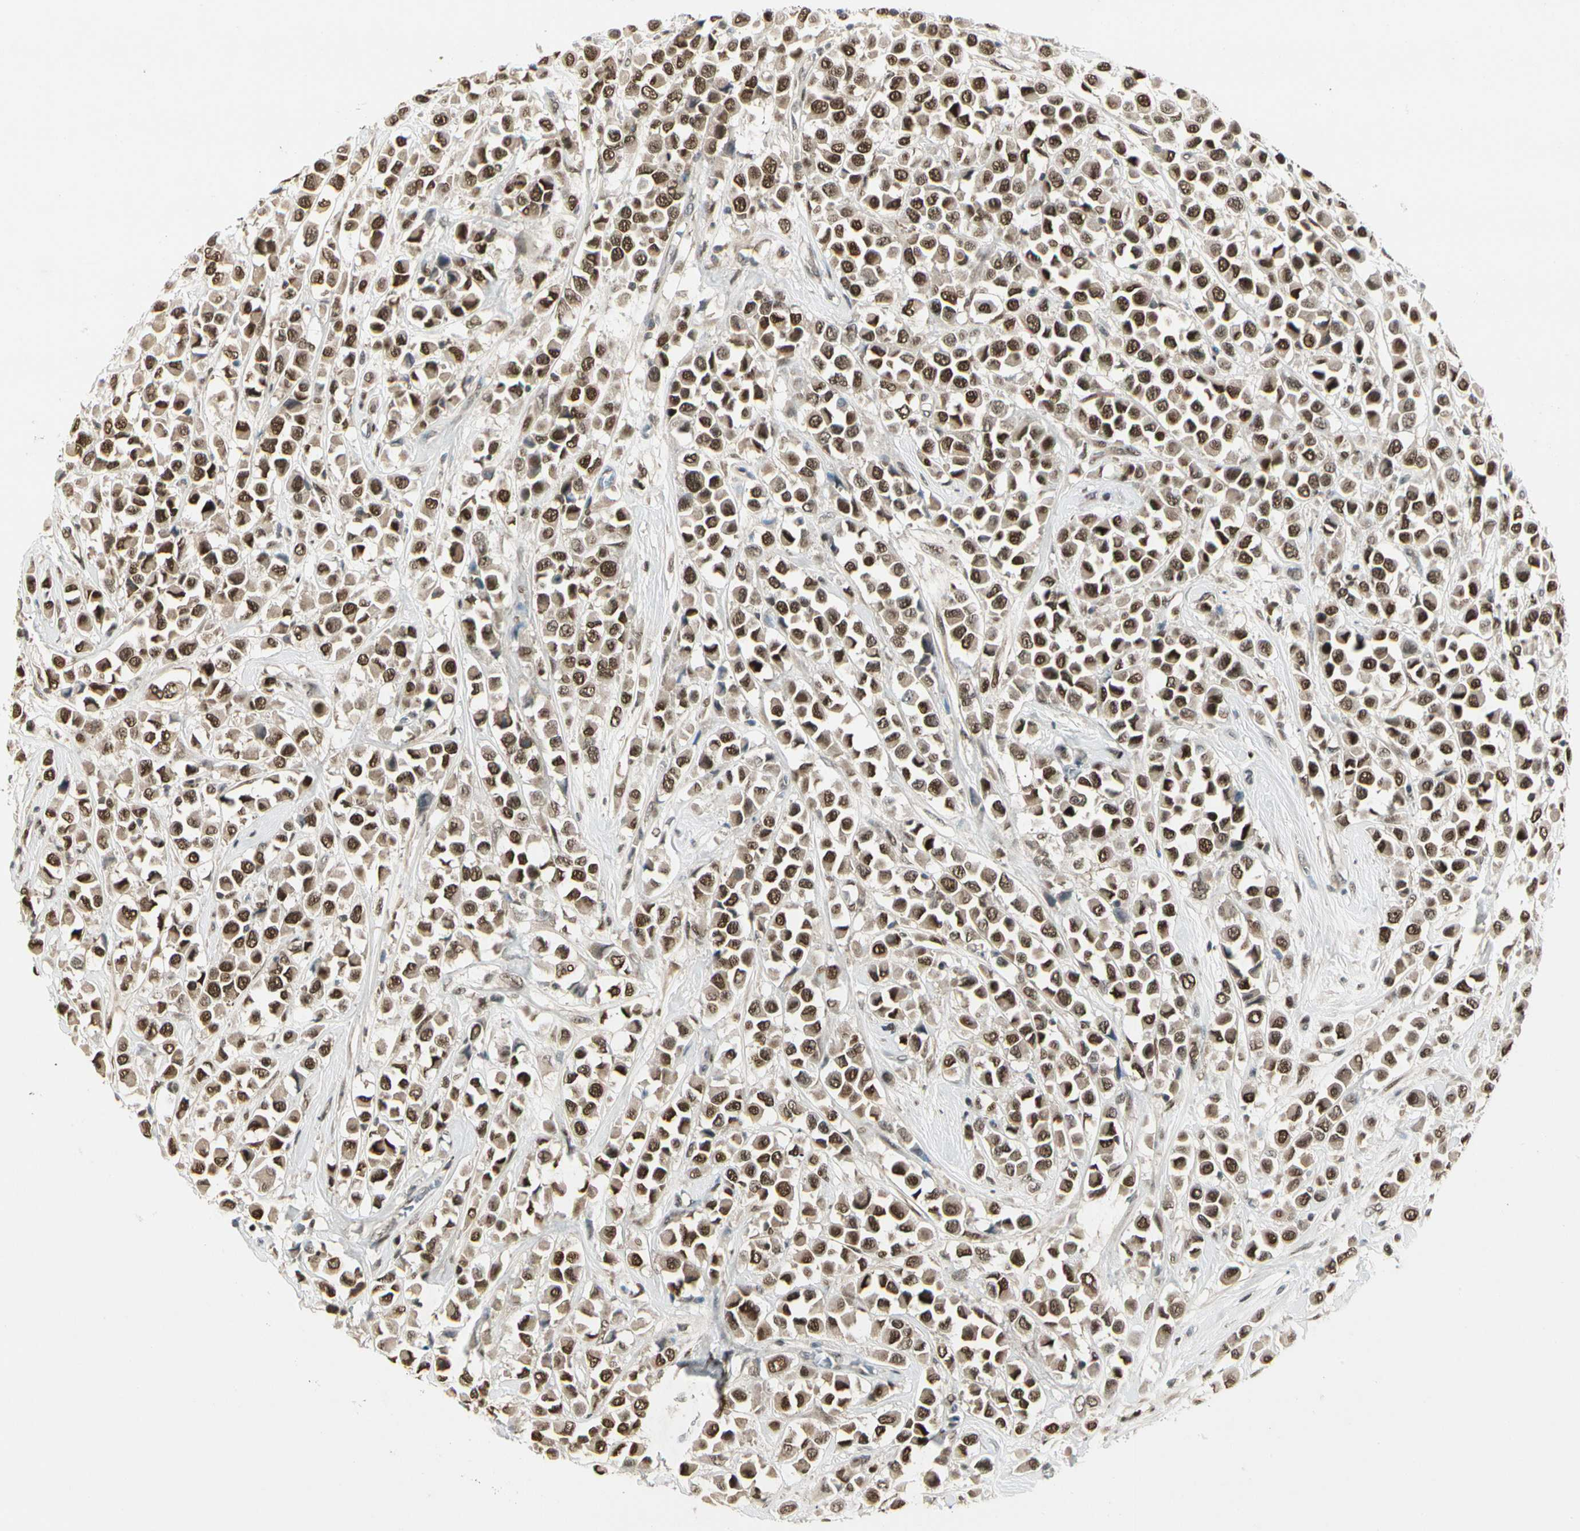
{"staining": {"intensity": "strong", "quantity": ">75%", "location": "nuclear"}, "tissue": "breast cancer", "cell_type": "Tumor cells", "image_type": "cancer", "snomed": [{"axis": "morphology", "description": "Duct carcinoma"}, {"axis": "topography", "description": "Breast"}], "caption": "Strong nuclear positivity is present in approximately >75% of tumor cells in breast cancer. Nuclei are stained in blue.", "gene": "GTF3A", "patient": {"sex": "female", "age": 61}}